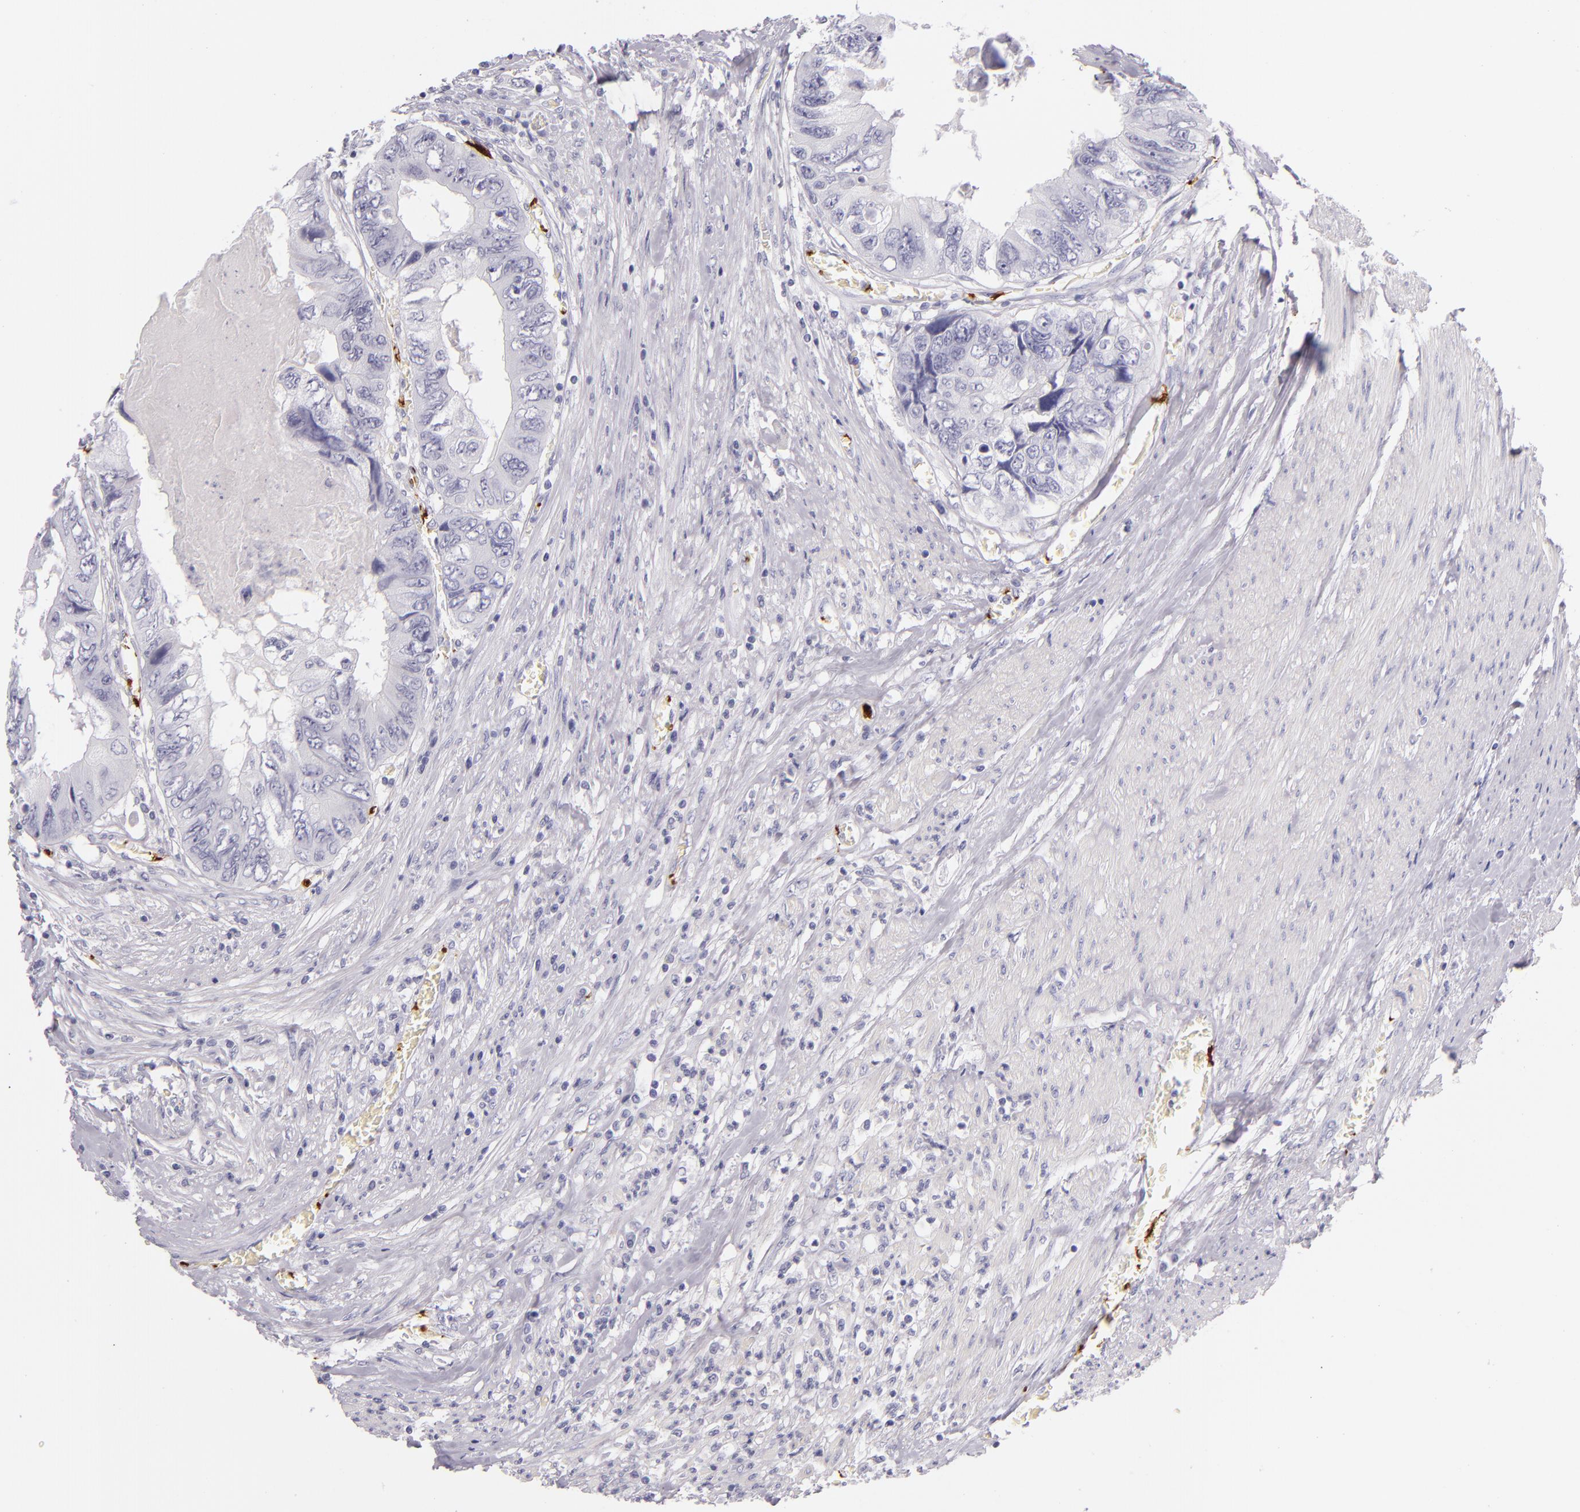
{"staining": {"intensity": "negative", "quantity": "none", "location": "none"}, "tissue": "colorectal cancer", "cell_type": "Tumor cells", "image_type": "cancer", "snomed": [{"axis": "morphology", "description": "Adenocarcinoma, NOS"}, {"axis": "topography", "description": "Rectum"}], "caption": "A high-resolution histopathology image shows immunohistochemistry (IHC) staining of adenocarcinoma (colorectal), which displays no significant expression in tumor cells.", "gene": "GP1BA", "patient": {"sex": "female", "age": 82}}